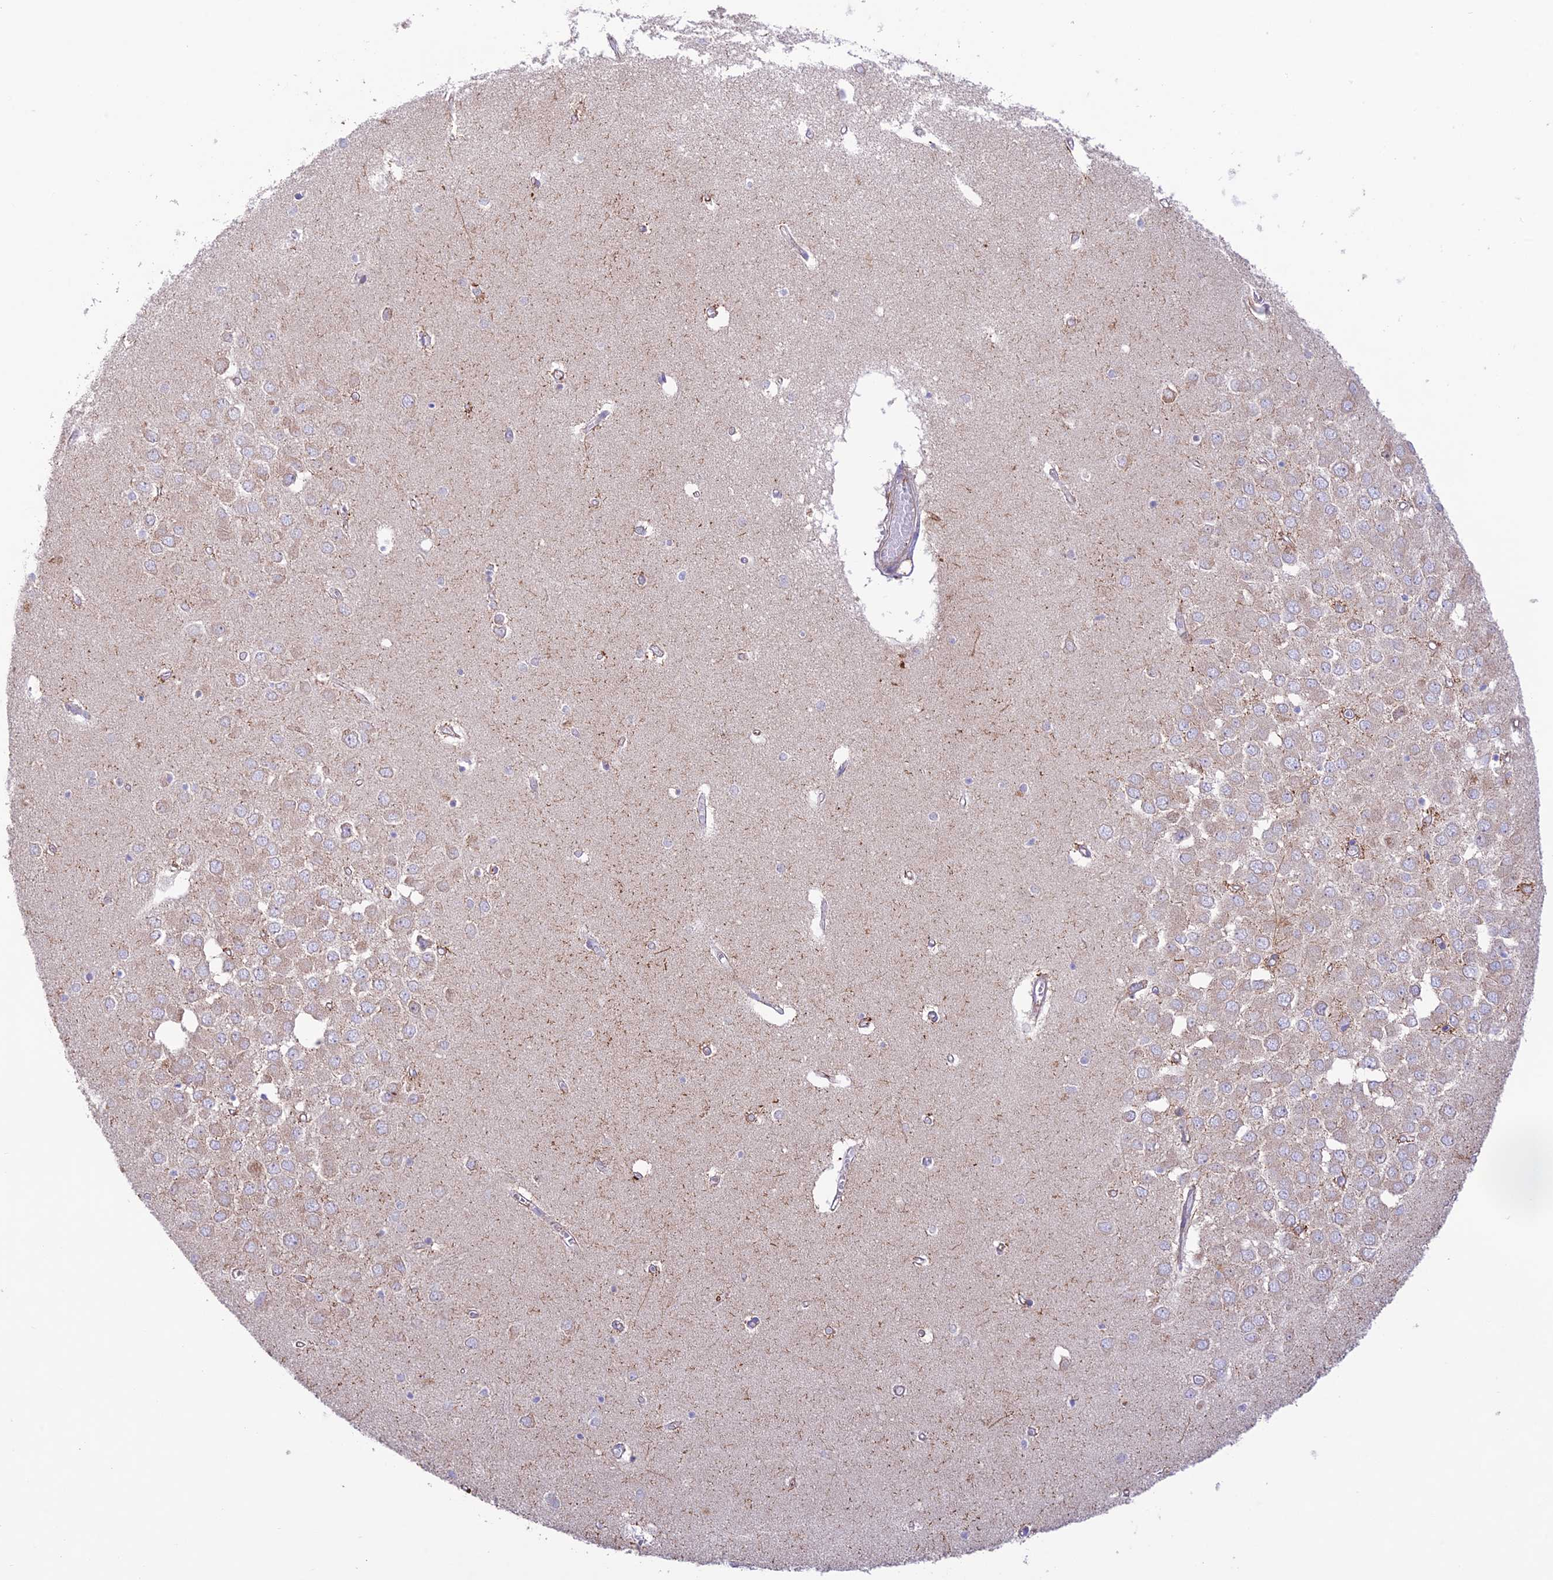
{"staining": {"intensity": "negative", "quantity": "none", "location": "none"}, "tissue": "hippocampus", "cell_type": "Glial cells", "image_type": "normal", "snomed": [{"axis": "morphology", "description": "Normal tissue, NOS"}, {"axis": "topography", "description": "Hippocampus"}], "caption": "Immunohistochemistry of benign human hippocampus exhibits no staining in glial cells.", "gene": "UAP1L1", "patient": {"sex": "male", "age": 70}}